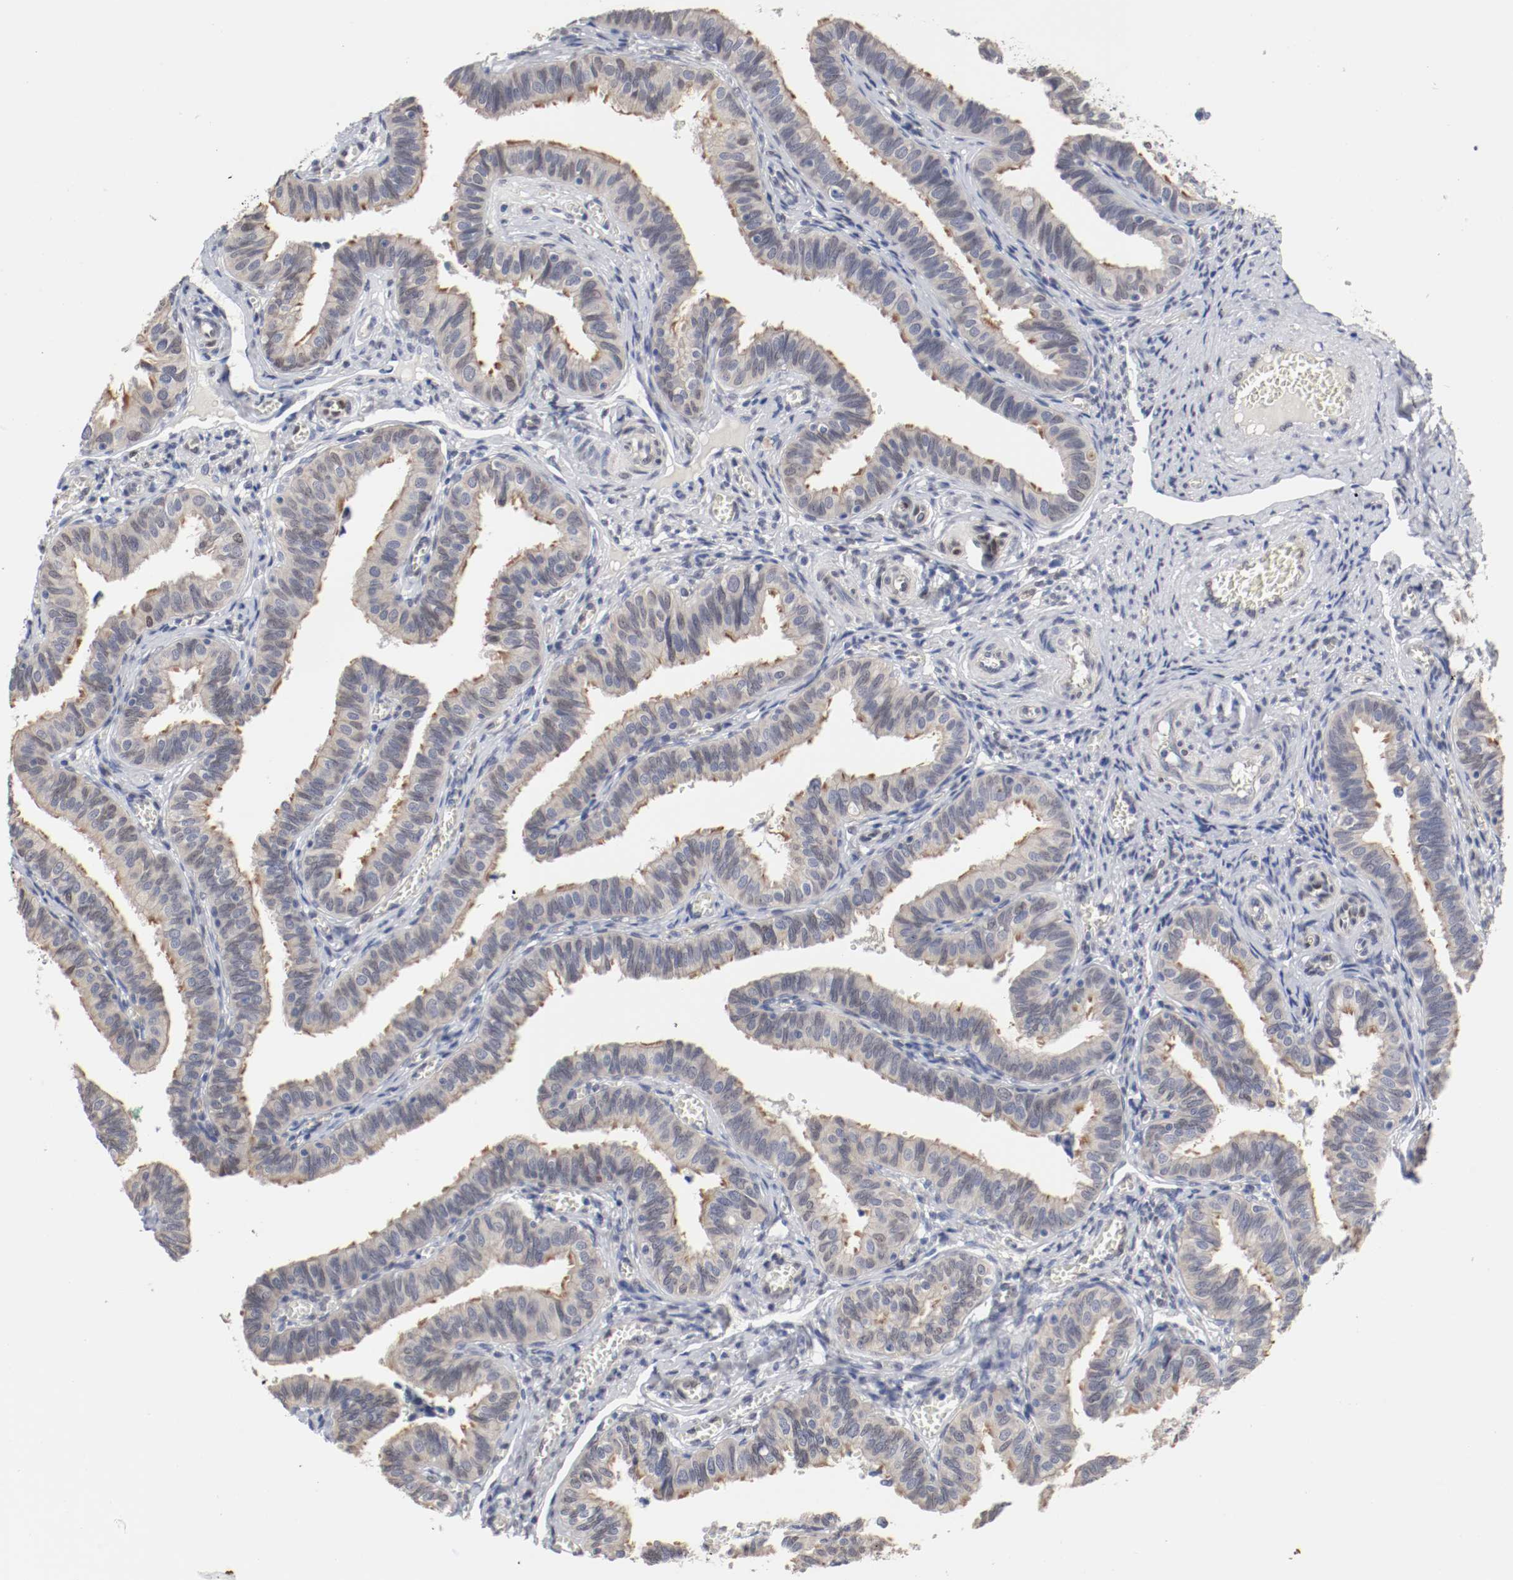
{"staining": {"intensity": "strong", "quantity": ">75%", "location": "cytoplasmic/membranous,nuclear"}, "tissue": "fallopian tube", "cell_type": "Glandular cells", "image_type": "normal", "snomed": [{"axis": "morphology", "description": "Normal tissue, NOS"}, {"axis": "topography", "description": "Fallopian tube"}], "caption": "Immunohistochemical staining of normal fallopian tube reveals high levels of strong cytoplasmic/membranous,nuclear positivity in about >75% of glandular cells. The staining was performed using DAB, with brown indicating positive protein expression. Nuclei are stained blue with hematoxylin.", "gene": "FOSL2", "patient": {"sex": "female", "age": 46}}